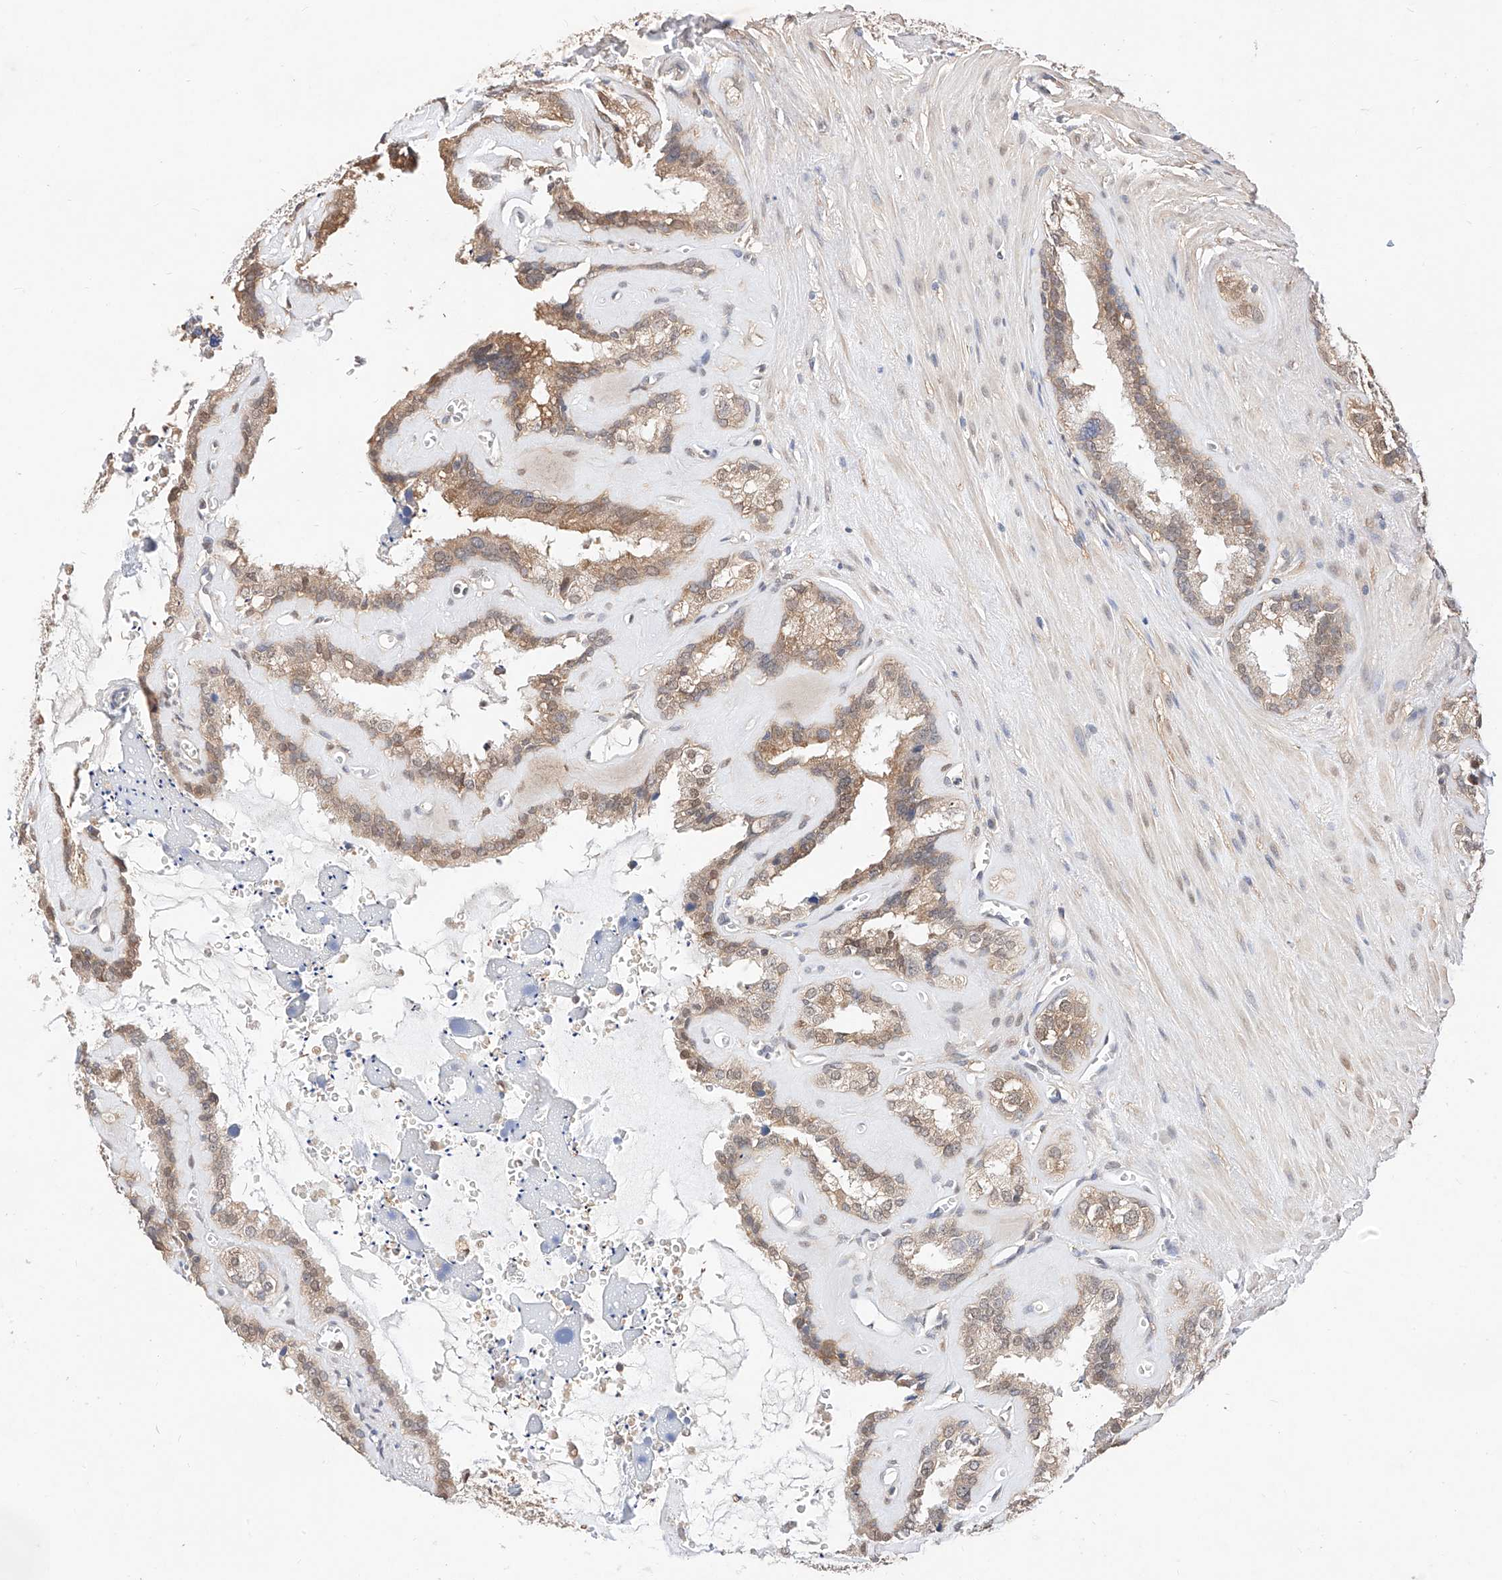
{"staining": {"intensity": "moderate", "quantity": ">75%", "location": "cytoplasmic/membranous,nuclear"}, "tissue": "seminal vesicle", "cell_type": "Glandular cells", "image_type": "normal", "snomed": [{"axis": "morphology", "description": "Normal tissue, NOS"}, {"axis": "topography", "description": "Prostate"}, {"axis": "topography", "description": "Seminal veicle"}], "caption": "DAB (3,3'-diaminobenzidine) immunohistochemical staining of benign seminal vesicle demonstrates moderate cytoplasmic/membranous,nuclear protein staining in about >75% of glandular cells.", "gene": "ZSCAN4", "patient": {"sex": "male", "age": 59}}